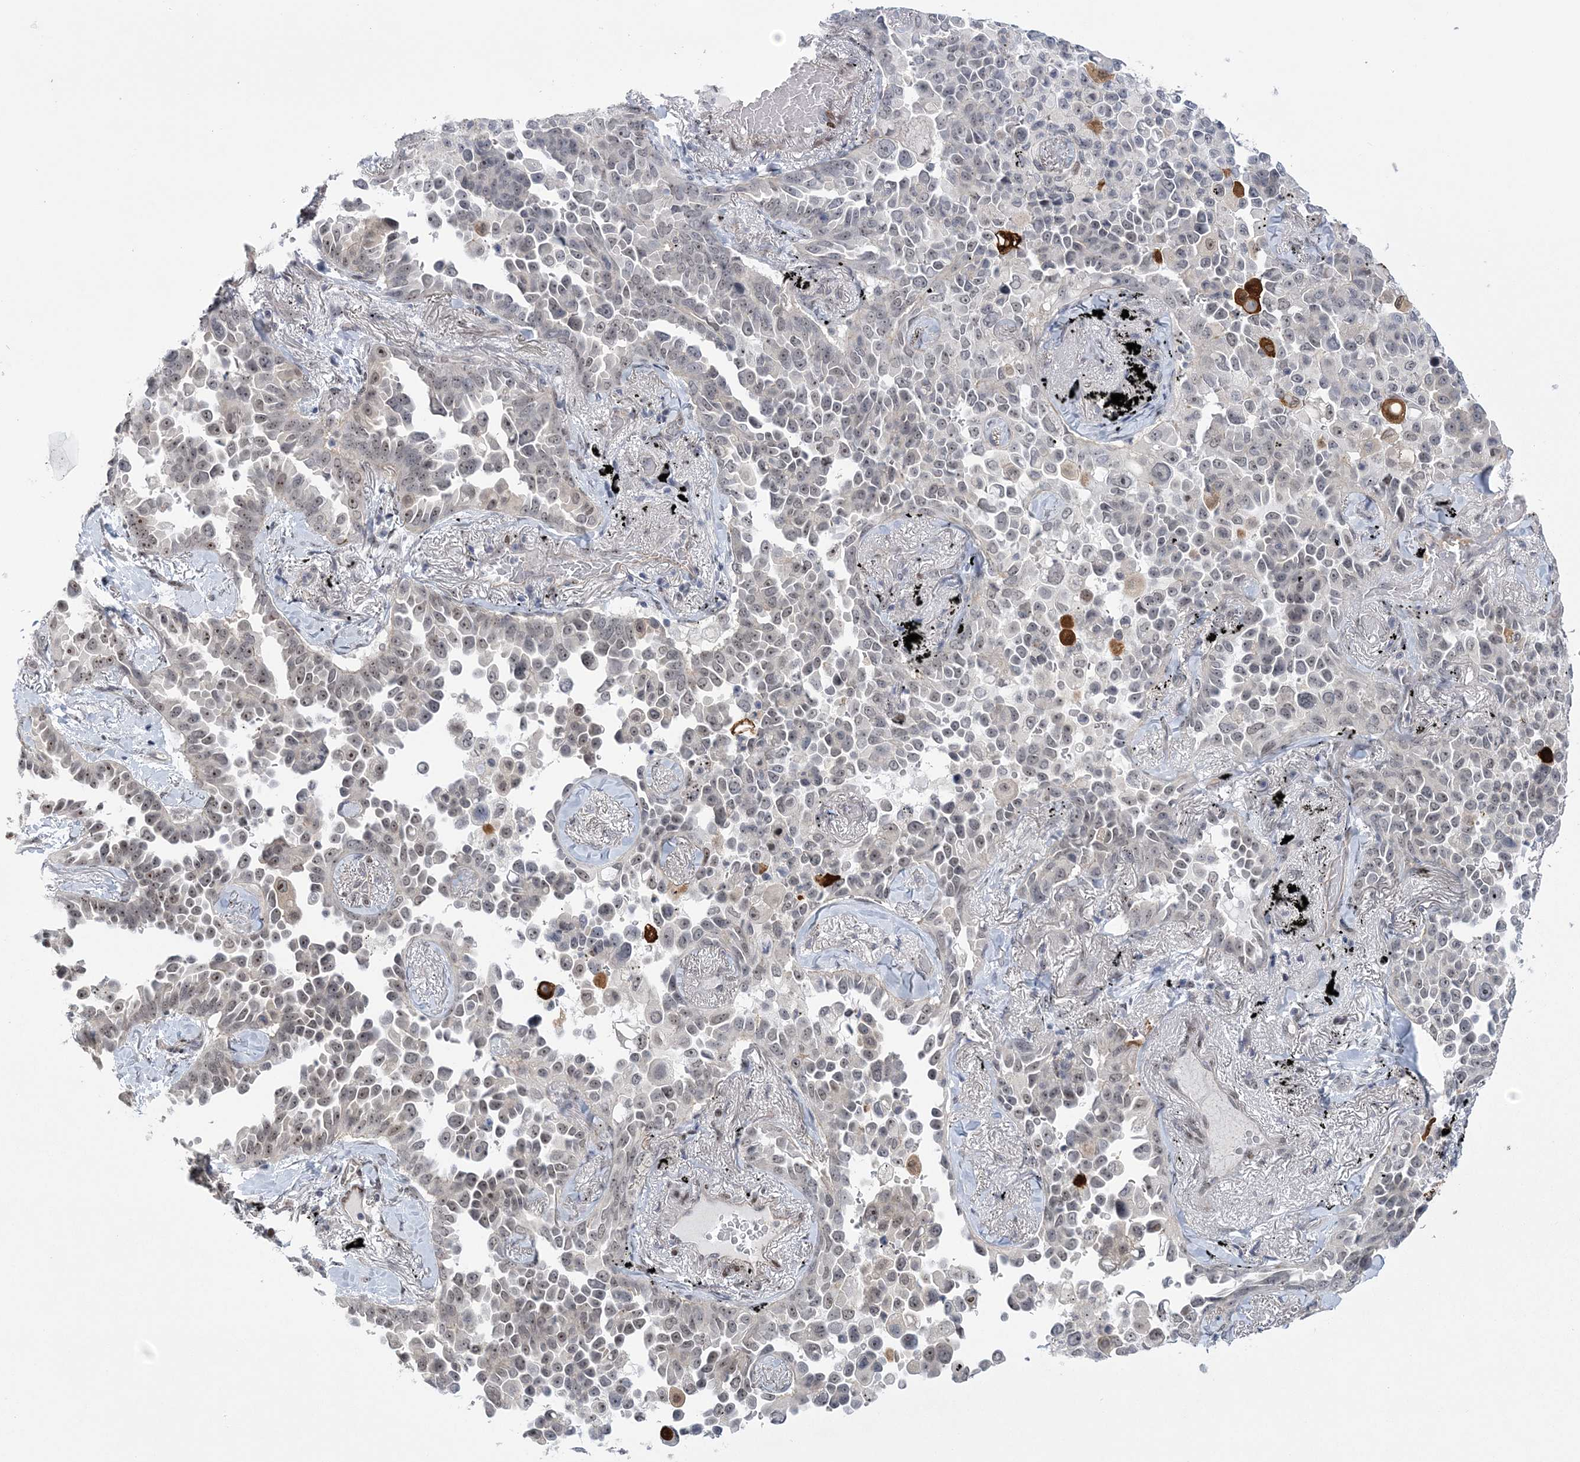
{"staining": {"intensity": "weak", "quantity": "<25%", "location": "nuclear"}, "tissue": "lung cancer", "cell_type": "Tumor cells", "image_type": "cancer", "snomed": [{"axis": "morphology", "description": "Adenocarcinoma, NOS"}, {"axis": "topography", "description": "Lung"}], "caption": "Histopathology image shows no protein staining in tumor cells of lung cancer (adenocarcinoma) tissue.", "gene": "HOMEZ", "patient": {"sex": "female", "age": 67}}